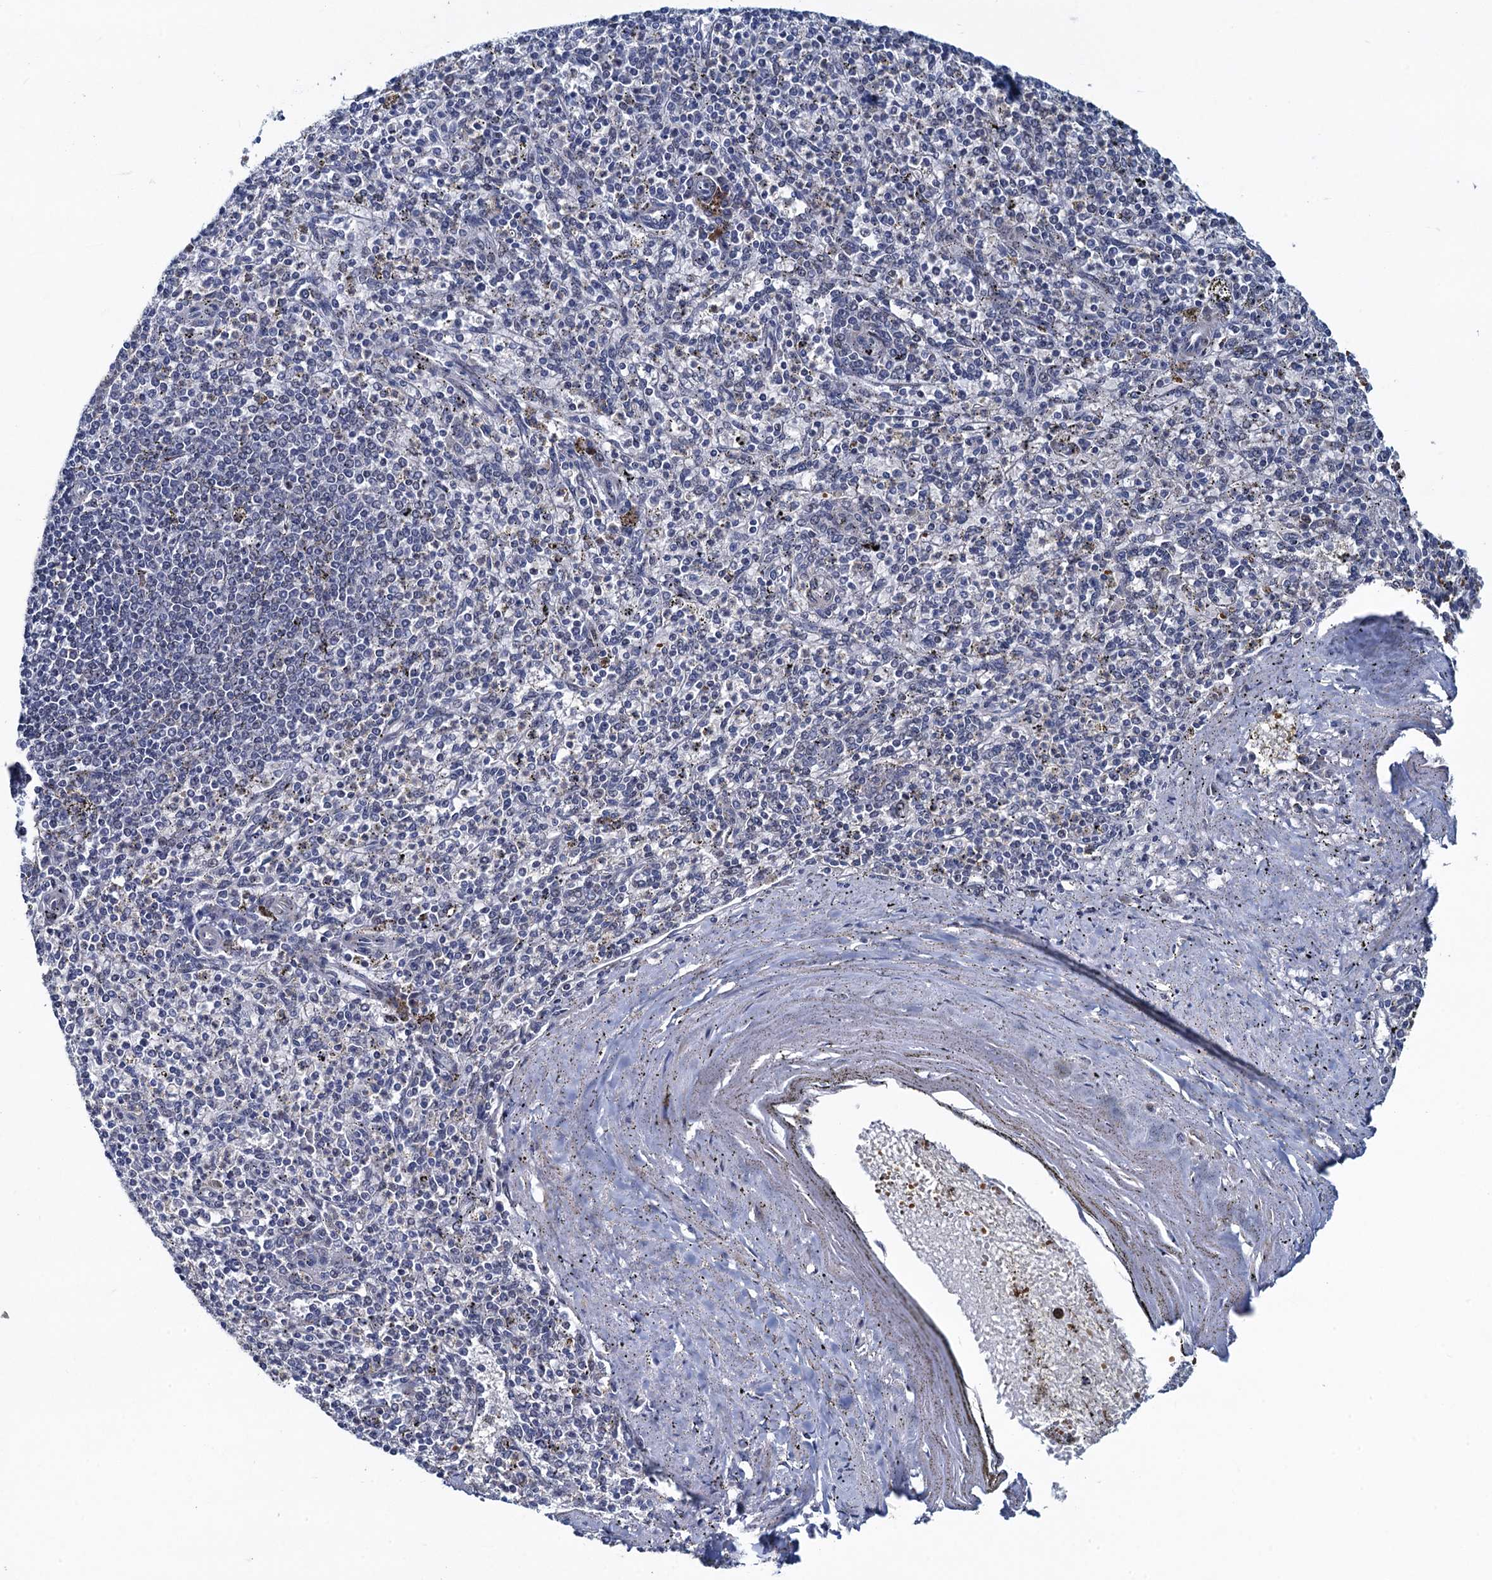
{"staining": {"intensity": "negative", "quantity": "none", "location": "none"}, "tissue": "spleen", "cell_type": "Cells in red pulp", "image_type": "normal", "snomed": [{"axis": "morphology", "description": "Normal tissue, NOS"}, {"axis": "topography", "description": "Spleen"}], "caption": "This image is of benign spleen stained with immunohistochemistry (IHC) to label a protein in brown with the nuclei are counter-stained blue. There is no positivity in cells in red pulp. (Brightfield microscopy of DAB (3,3'-diaminobenzidine) IHC at high magnification).", "gene": "ATOSA", "patient": {"sex": "male", "age": 72}}